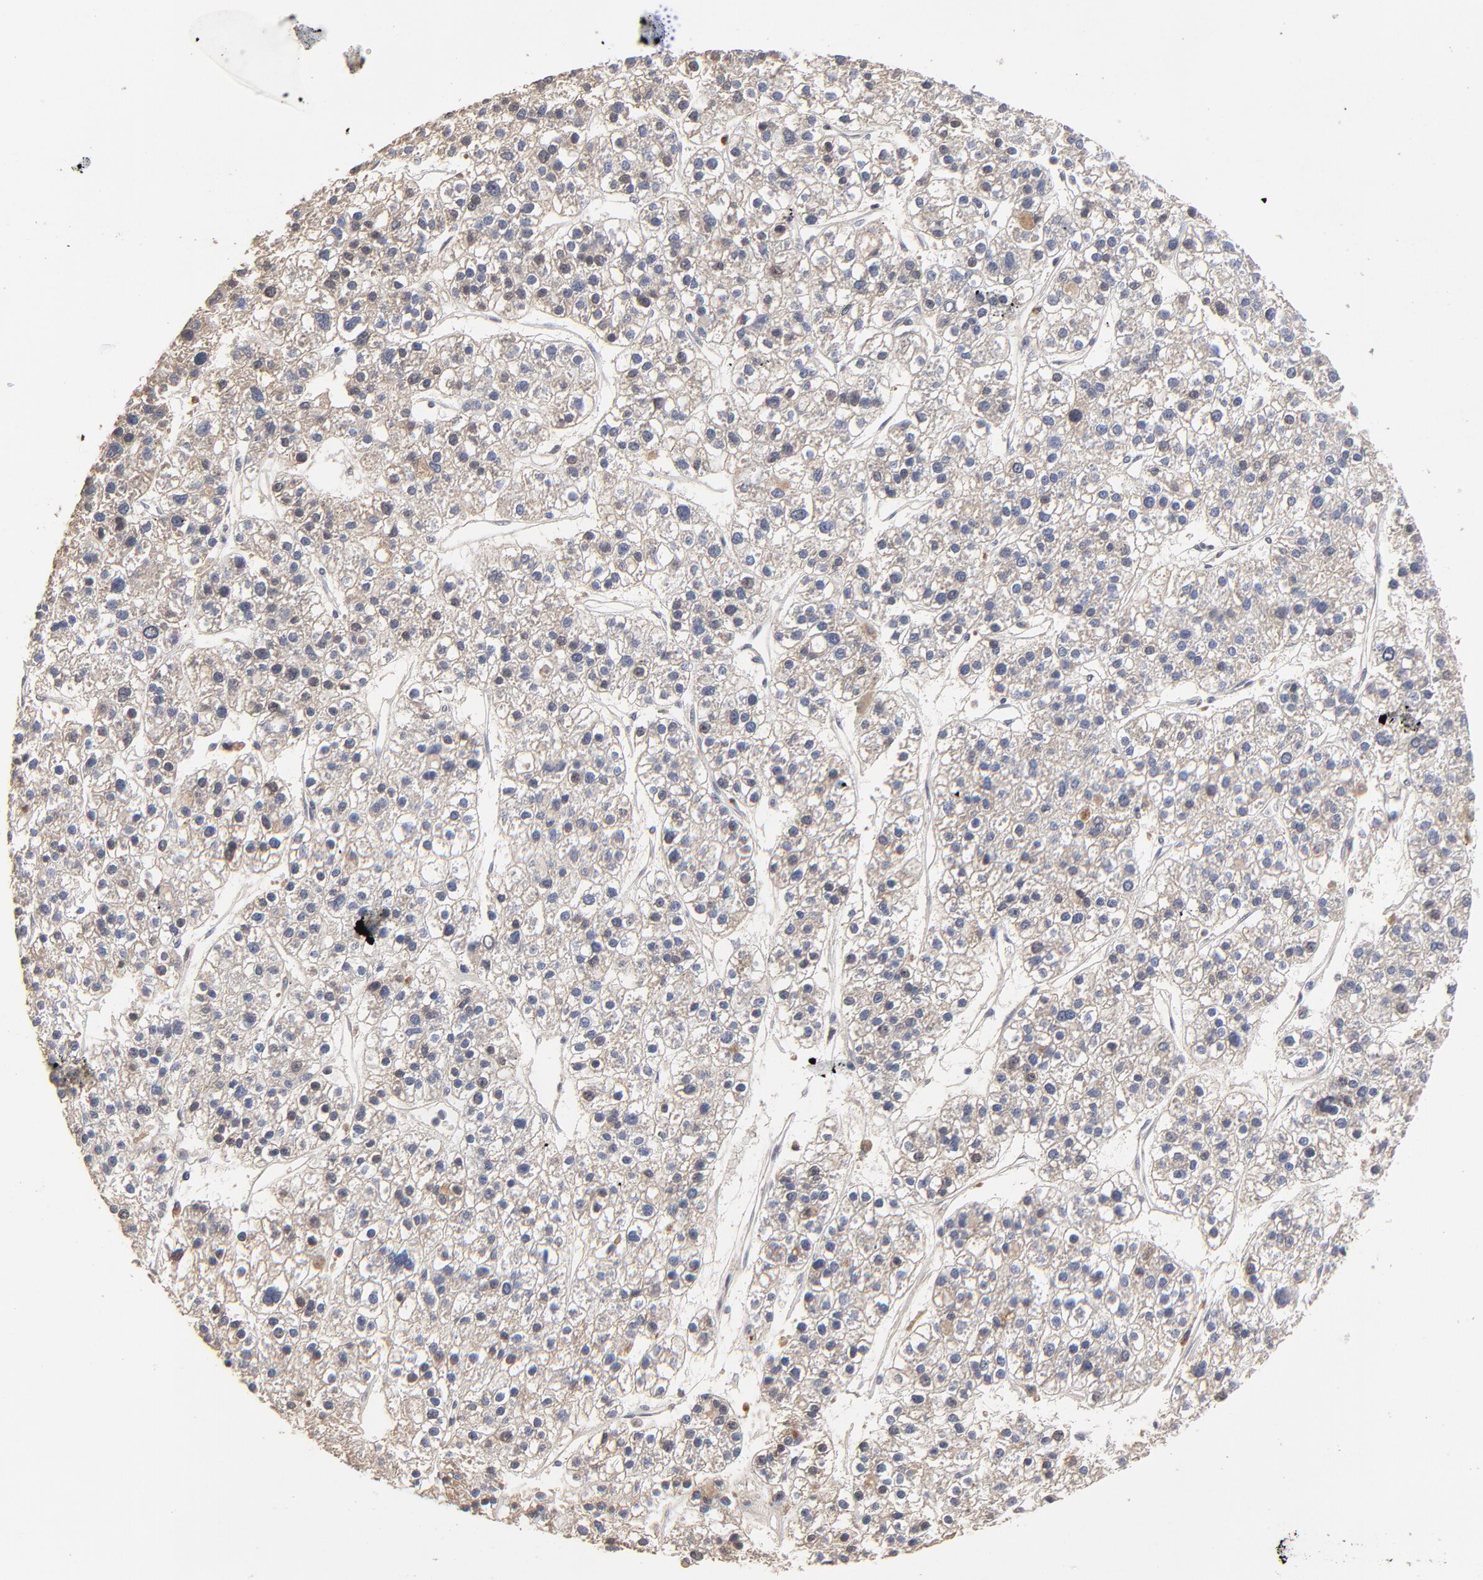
{"staining": {"intensity": "weak", "quantity": "25%-75%", "location": "cytoplasmic/membranous"}, "tissue": "liver cancer", "cell_type": "Tumor cells", "image_type": "cancer", "snomed": [{"axis": "morphology", "description": "Carcinoma, Hepatocellular, NOS"}, {"axis": "topography", "description": "Liver"}], "caption": "This image displays IHC staining of hepatocellular carcinoma (liver), with low weak cytoplasmic/membranous staining in approximately 25%-75% of tumor cells.", "gene": "VPREB3", "patient": {"sex": "female", "age": 85}}